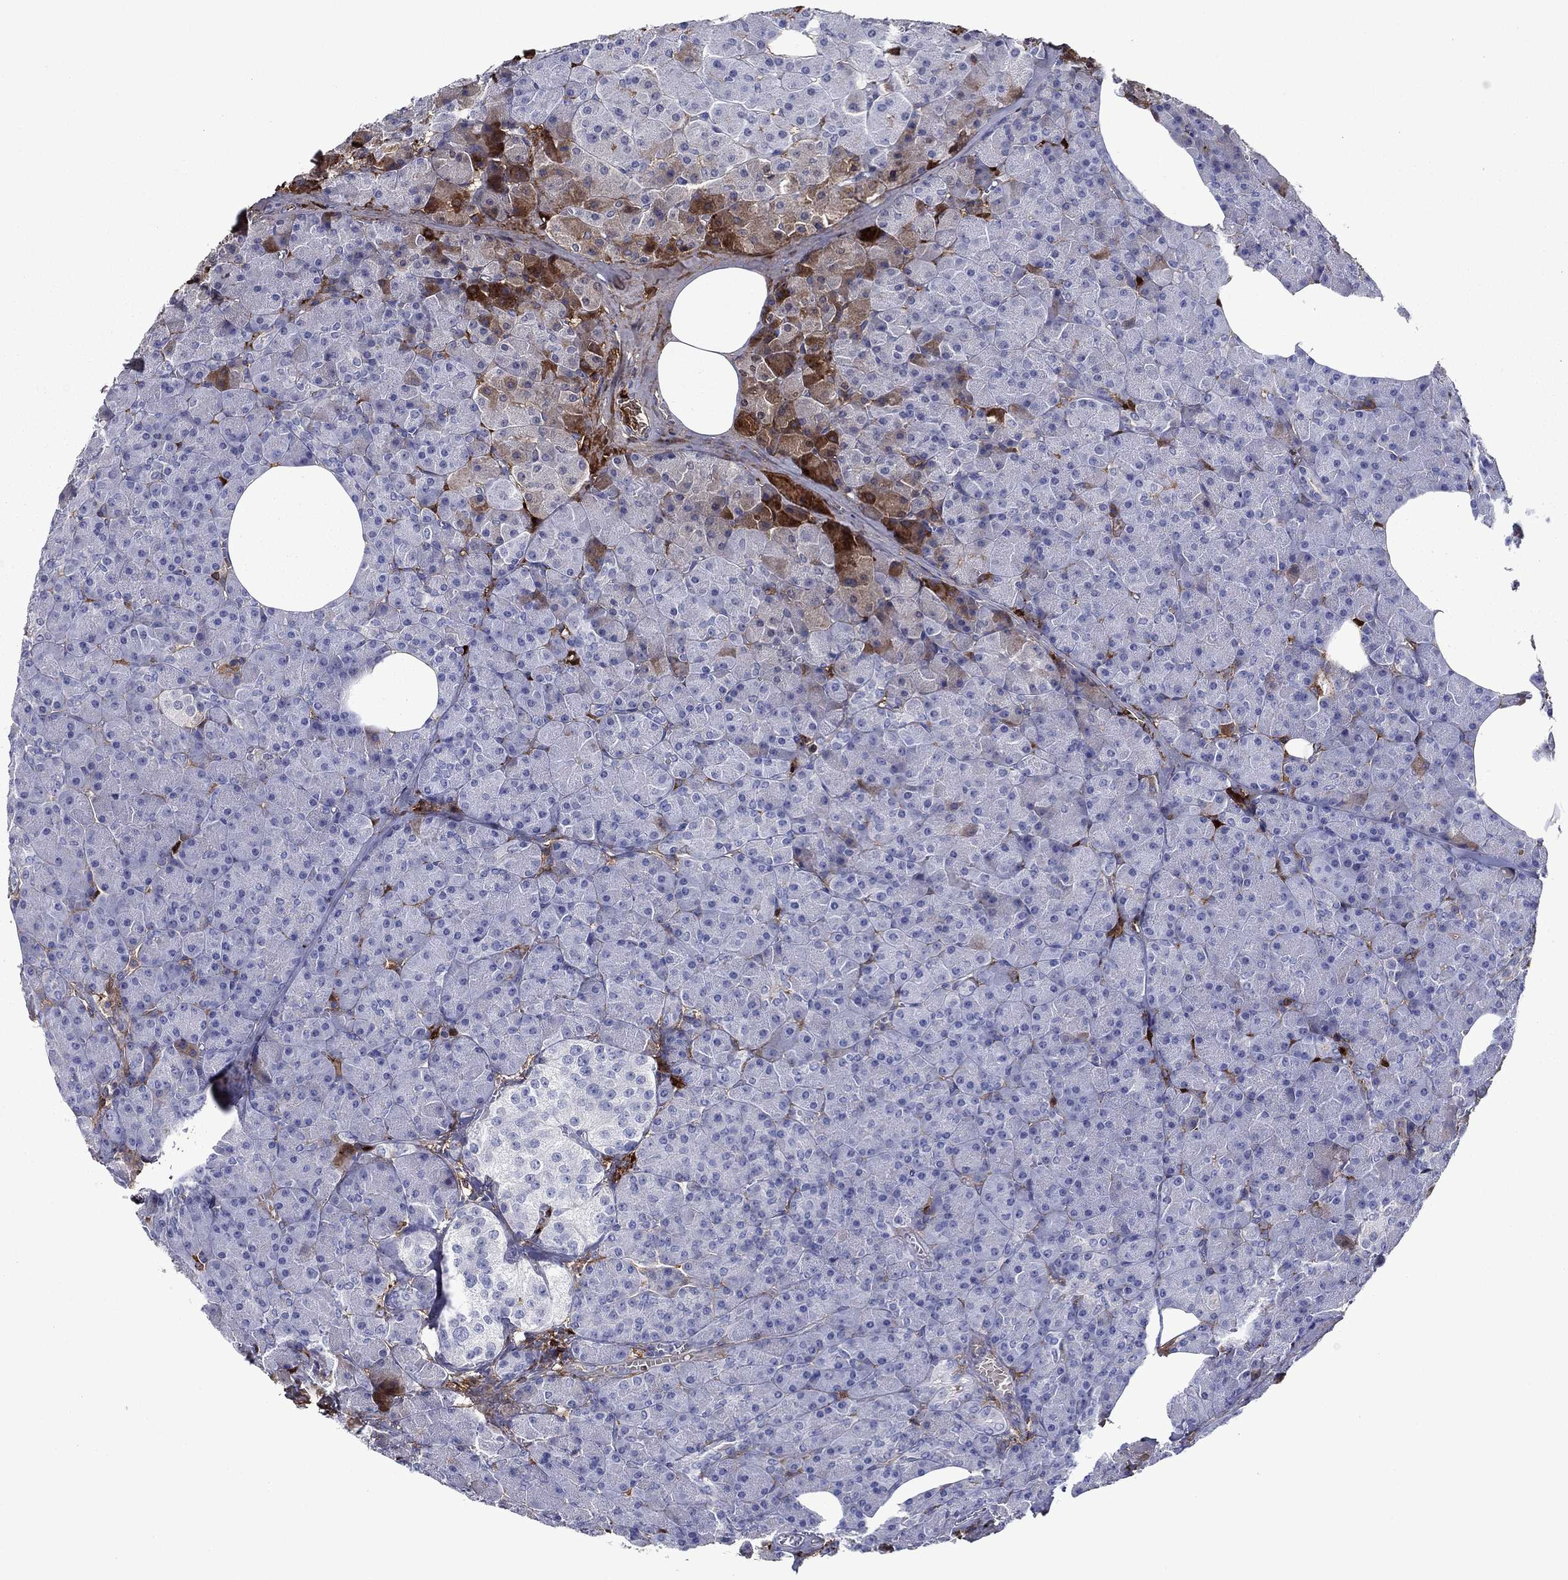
{"staining": {"intensity": "moderate", "quantity": "25%-75%", "location": "cytoplasmic/membranous"}, "tissue": "pancreas", "cell_type": "Exocrine glandular cells", "image_type": "normal", "snomed": [{"axis": "morphology", "description": "Normal tissue, NOS"}, {"axis": "topography", "description": "Pancreas"}], "caption": "Protein staining shows moderate cytoplasmic/membranous staining in approximately 25%-75% of exocrine glandular cells in unremarkable pancreas.", "gene": "HPX", "patient": {"sex": "female", "age": 45}}